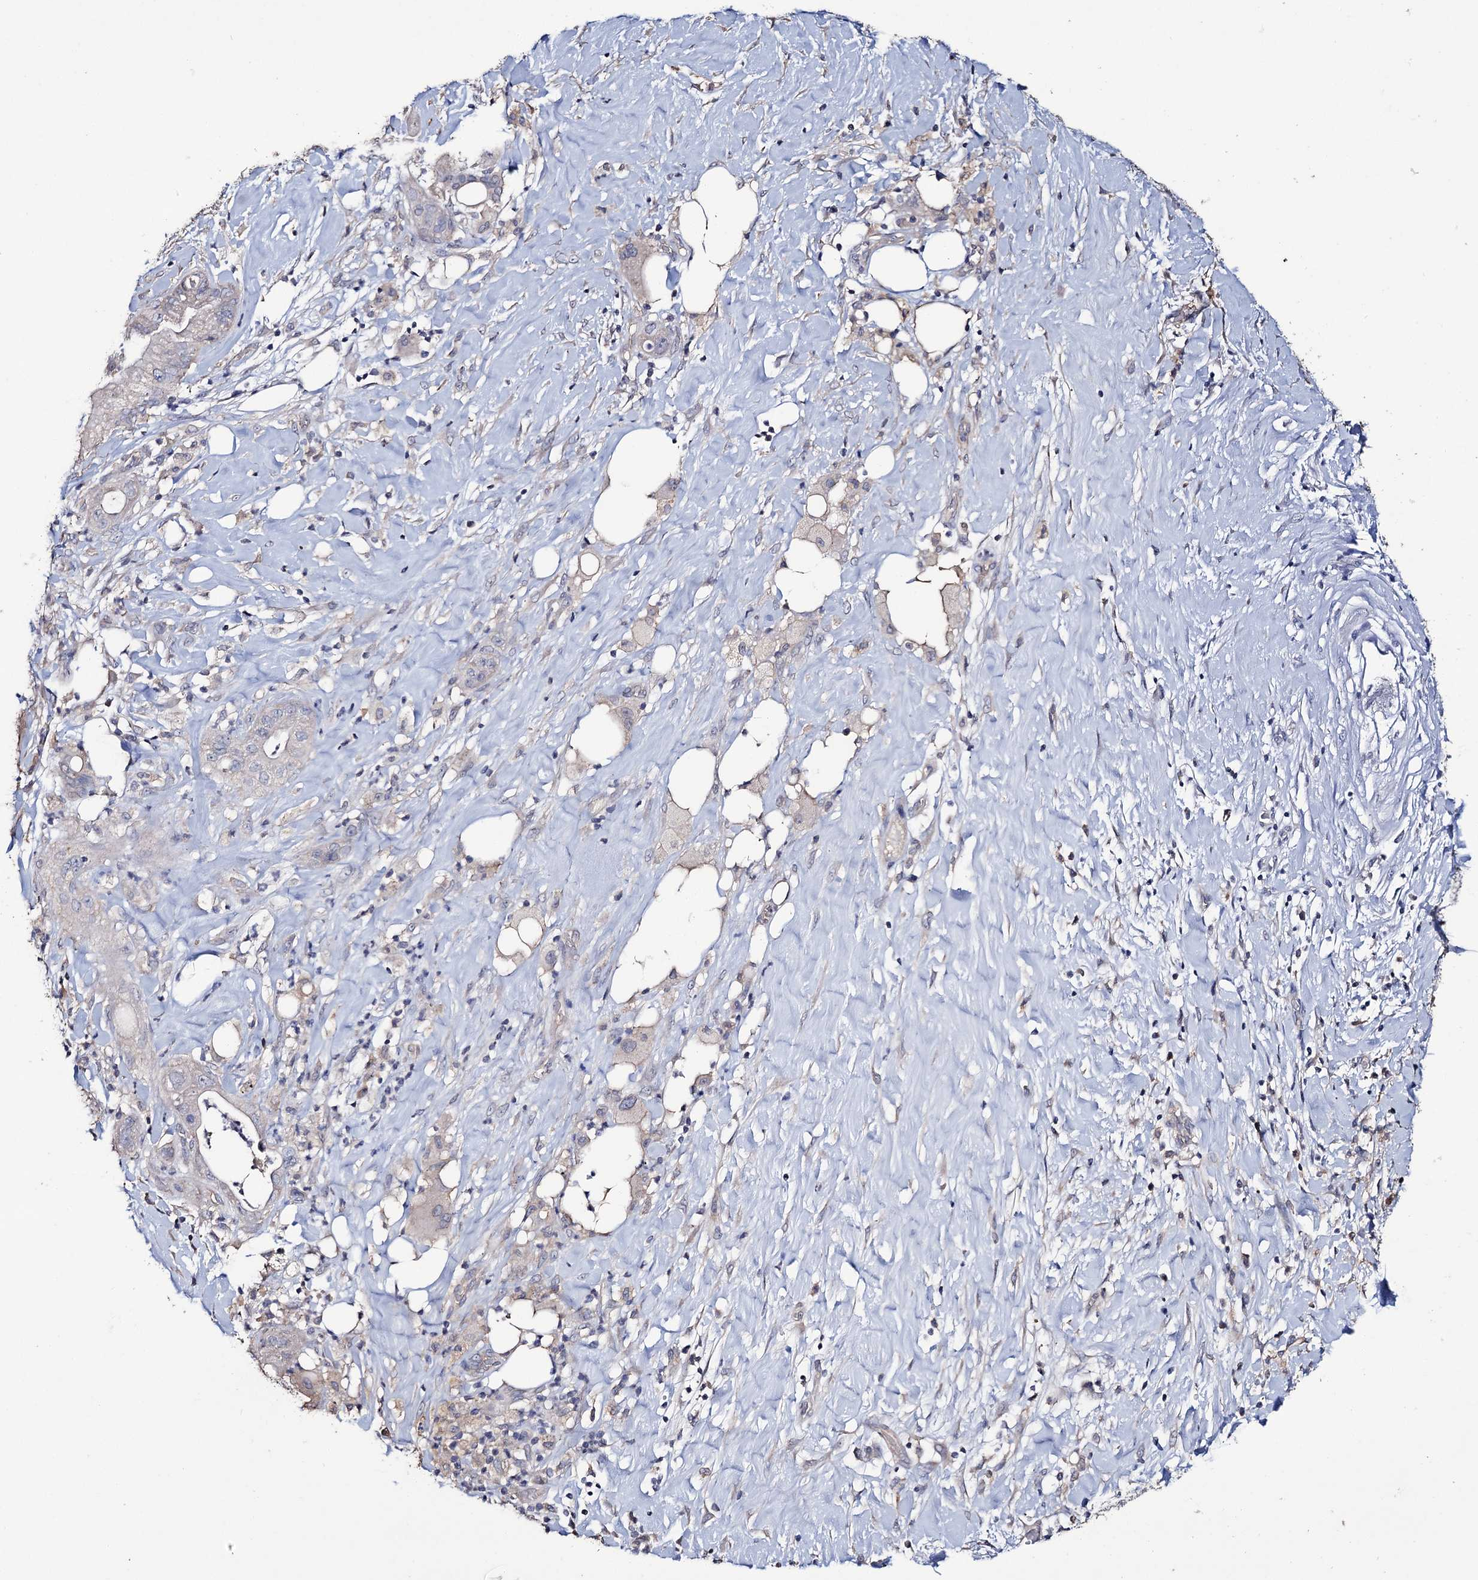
{"staining": {"intensity": "negative", "quantity": "none", "location": "none"}, "tissue": "pancreatic cancer", "cell_type": "Tumor cells", "image_type": "cancer", "snomed": [{"axis": "morphology", "description": "Adenocarcinoma, NOS"}, {"axis": "topography", "description": "Pancreas"}], "caption": "The immunohistochemistry (IHC) photomicrograph has no significant positivity in tumor cells of adenocarcinoma (pancreatic) tissue. (Stains: DAB immunohistochemistry with hematoxylin counter stain, Microscopy: brightfield microscopy at high magnification).", "gene": "EPB41L5", "patient": {"sex": "male", "age": 58}}